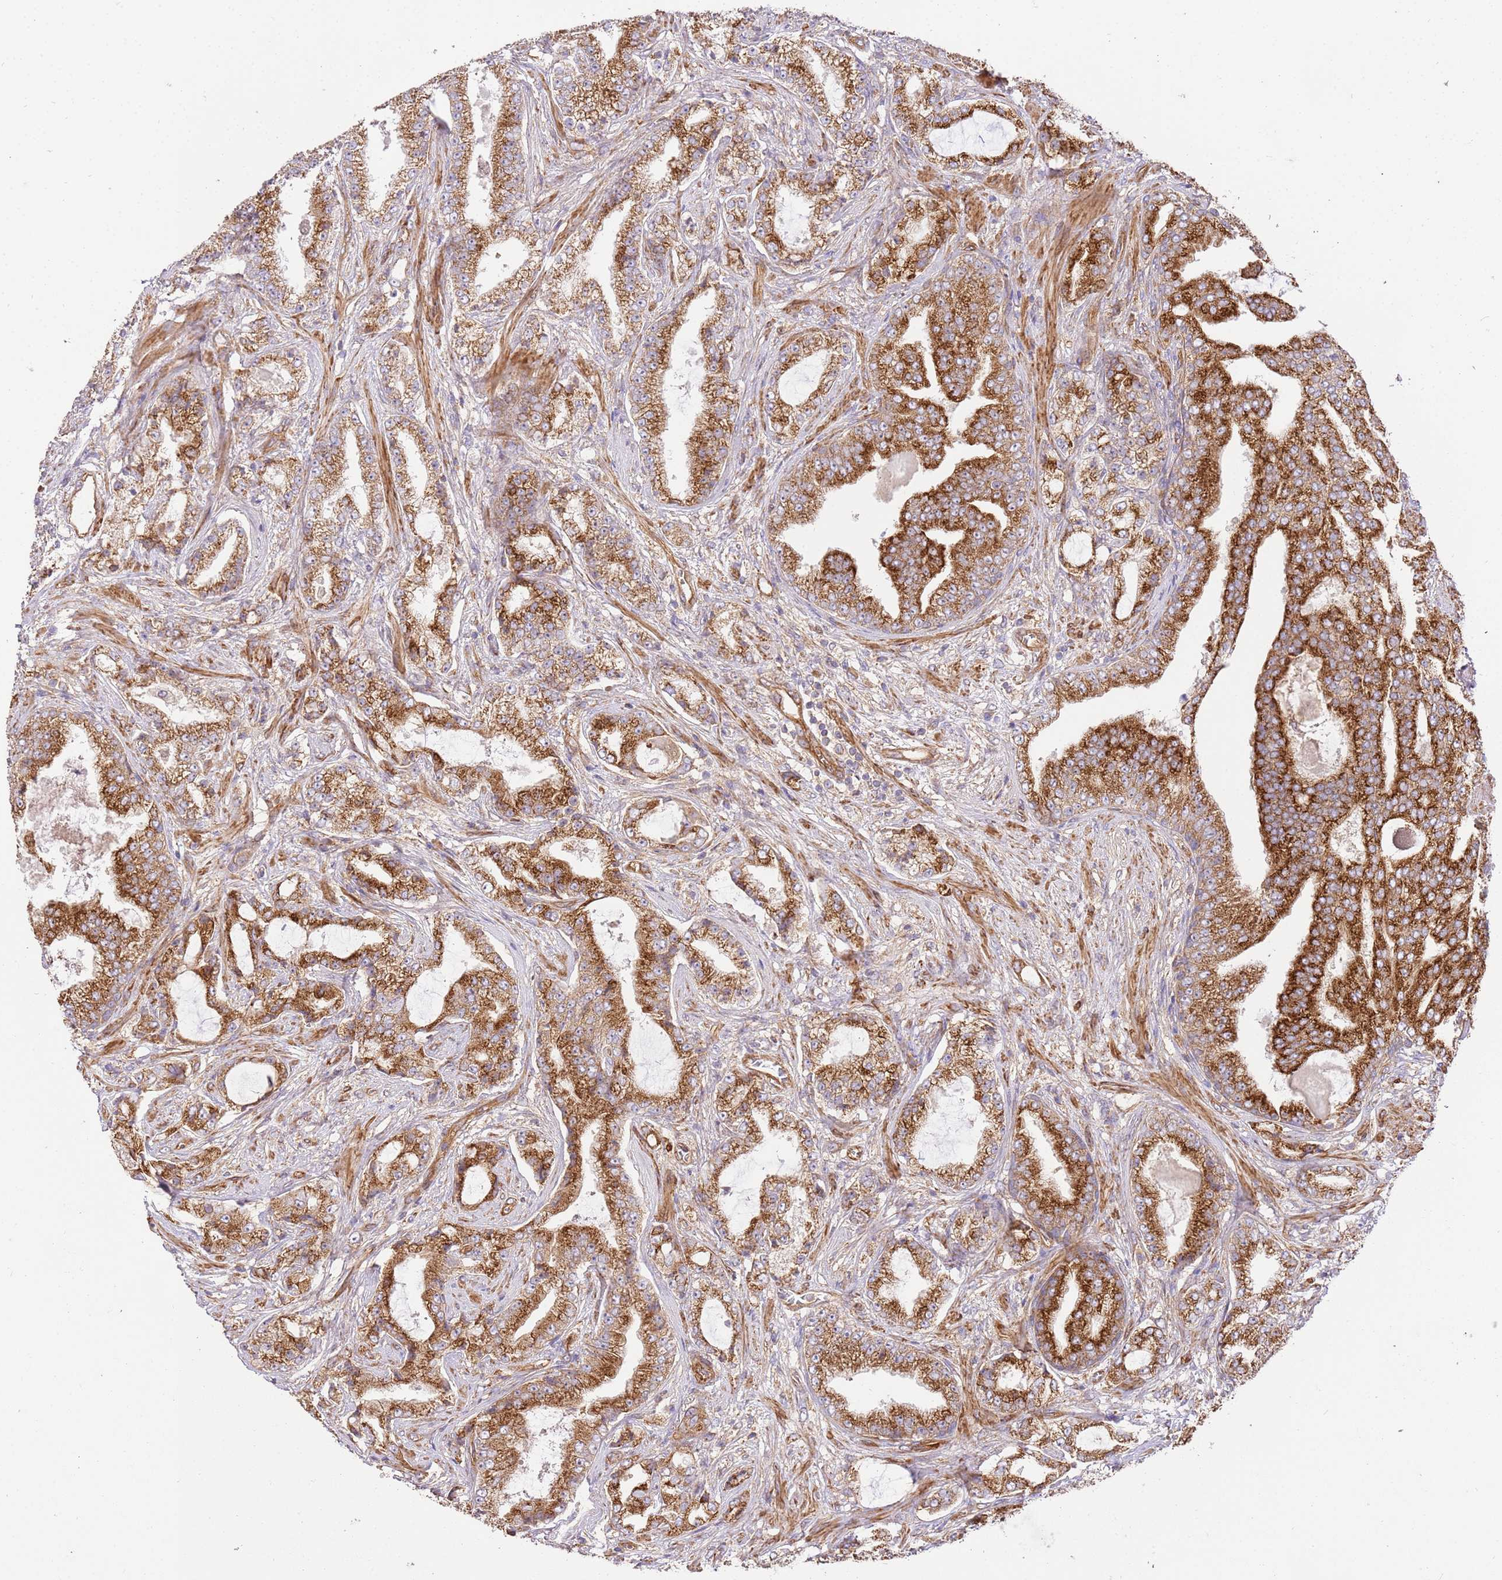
{"staining": {"intensity": "strong", "quantity": ">75%", "location": "cytoplasmic/membranous"}, "tissue": "prostate cancer", "cell_type": "Tumor cells", "image_type": "cancer", "snomed": [{"axis": "morphology", "description": "Adenocarcinoma, High grade"}, {"axis": "topography", "description": "Prostate"}], "caption": "DAB (3,3'-diaminobenzidine) immunohistochemical staining of prostate cancer (adenocarcinoma (high-grade)) exhibits strong cytoplasmic/membranous protein positivity in approximately >75% of tumor cells.", "gene": "ZBTB39", "patient": {"sex": "male", "age": 68}}